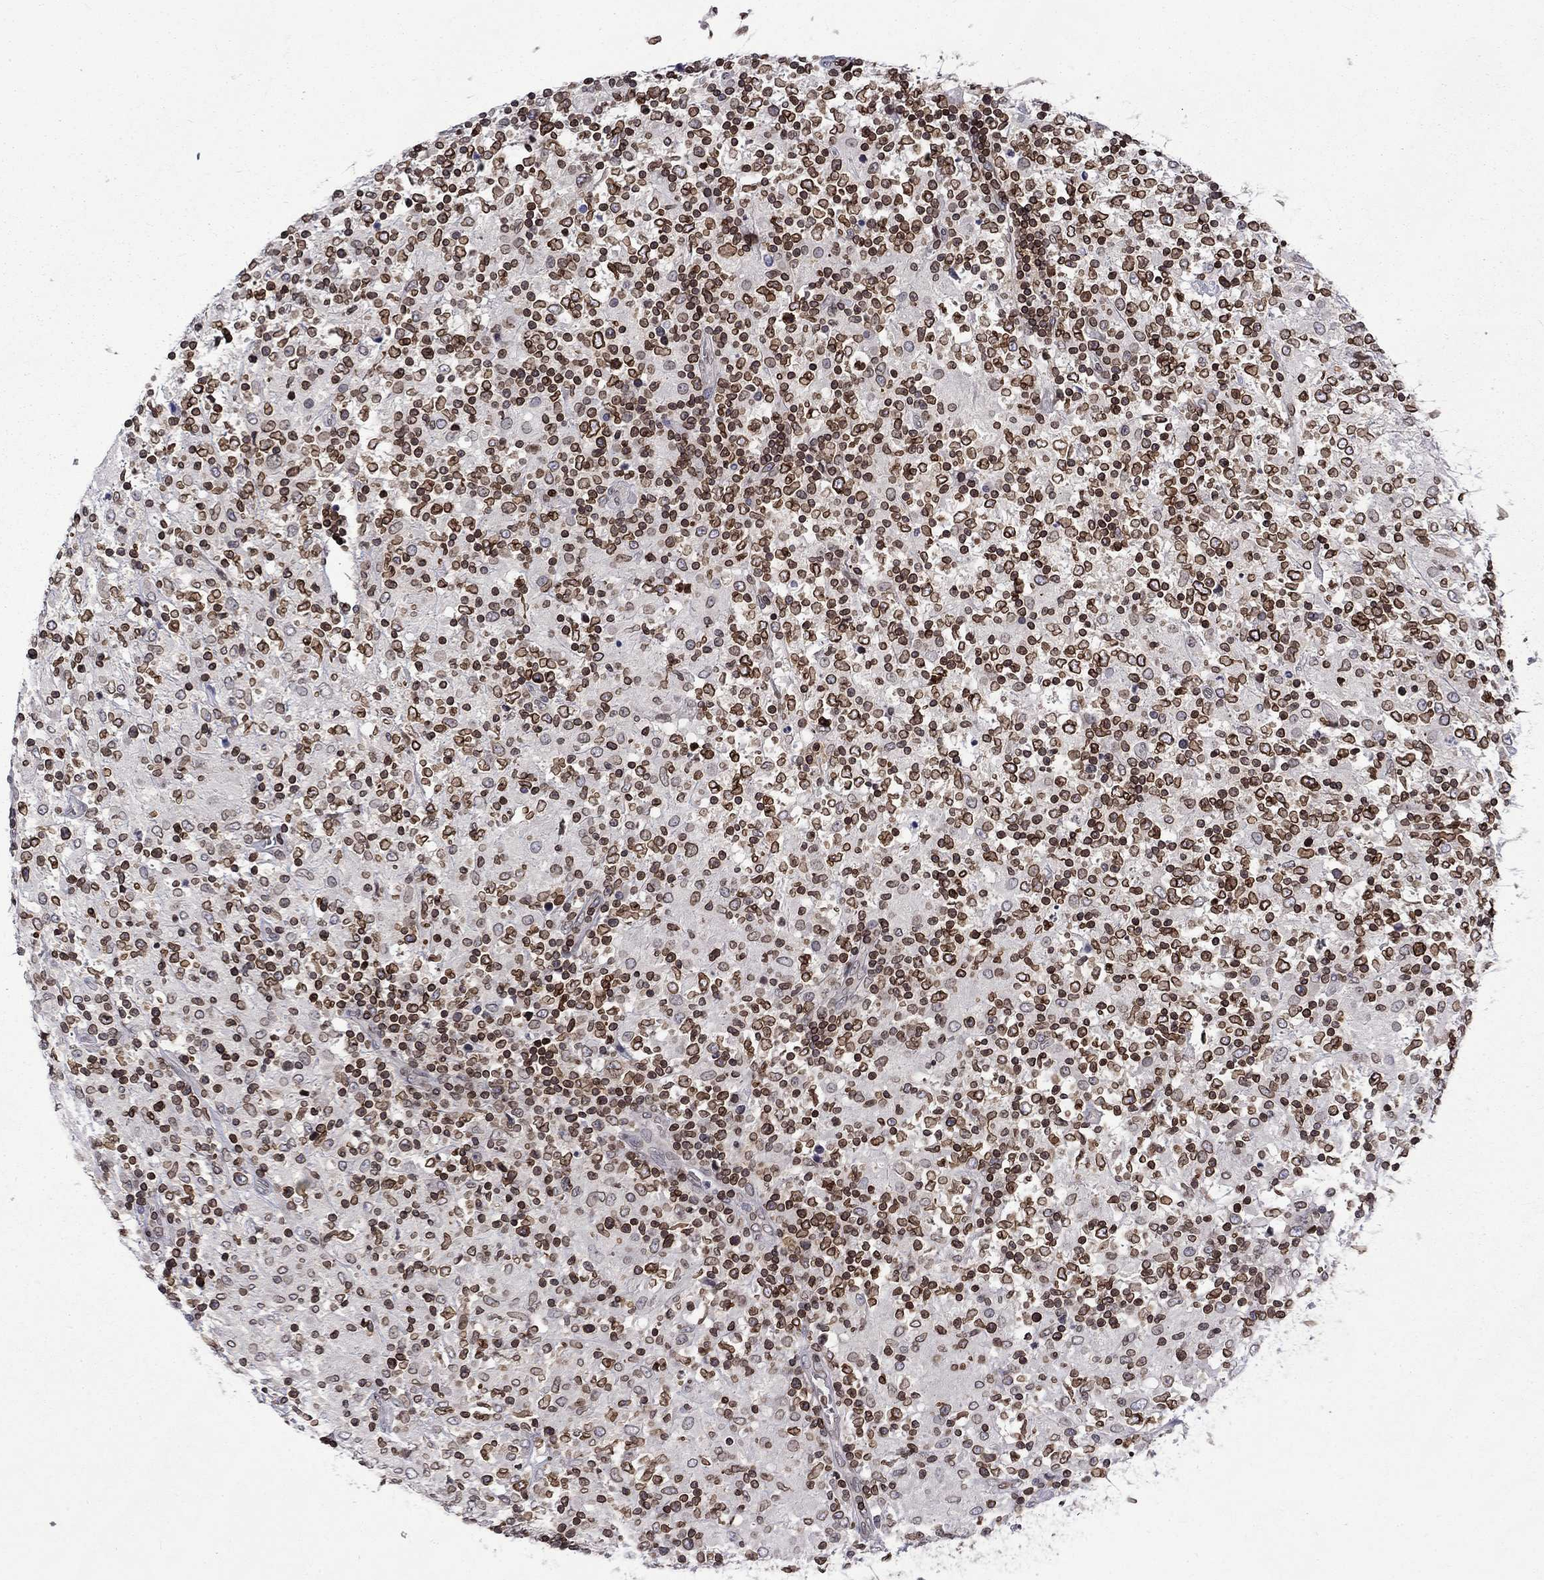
{"staining": {"intensity": "strong", "quantity": ">75%", "location": "cytoplasmic/membranous,nuclear"}, "tissue": "lymphoma", "cell_type": "Tumor cells", "image_type": "cancer", "snomed": [{"axis": "morphology", "description": "Malignant lymphoma, non-Hodgkin's type, High grade"}, {"axis": "topography", "description": "Lymph node"}], "caption": "Malignant lymphoma, non-Hodgkin's type (high-grade) stained with a brown dye reveals strong cytoplasmic/membranous and nuclear positive staining in approximately >75% of tumor cells.", "gene": "SLA", "patient": {"sex": "female", "age": 84}}